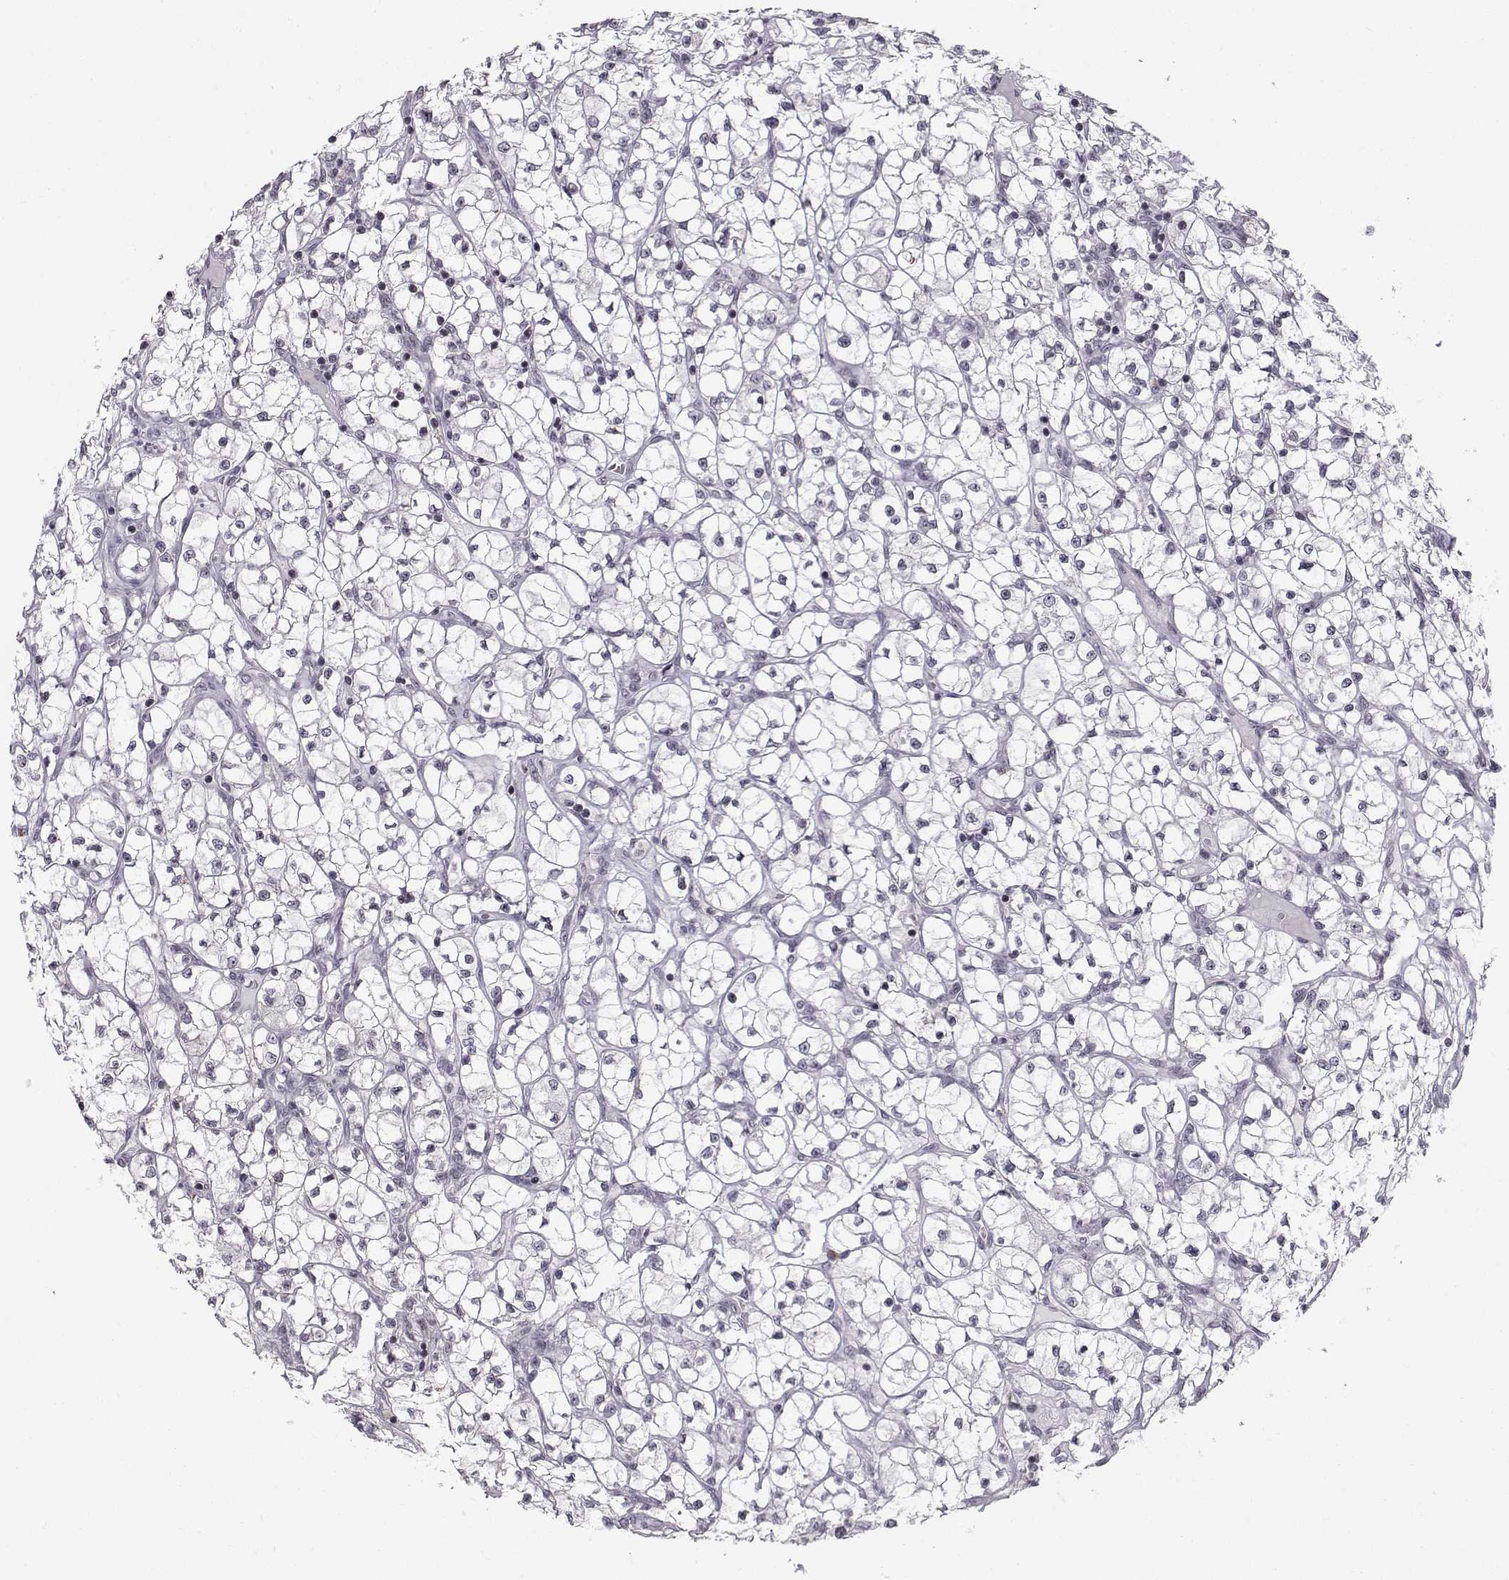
{"staining": {"intensity": "negative", "quantity": "none", "location": "none"}, "tissue": "renal cancer", "cell_type": "Tumor cells", "image_type": "cancer", "snomed": [{"axis": "morphology", "description": "Adenocarcinoma, NOS"}, {"axis": "topography", "description": "Kidney"}], "caption": "The photomicrograph exhibits no staining of tumor cells in renal cancer (adenocarcinoma).", "gene": "MARCHF4", "patient": {"sex": "female", "age": 64}}